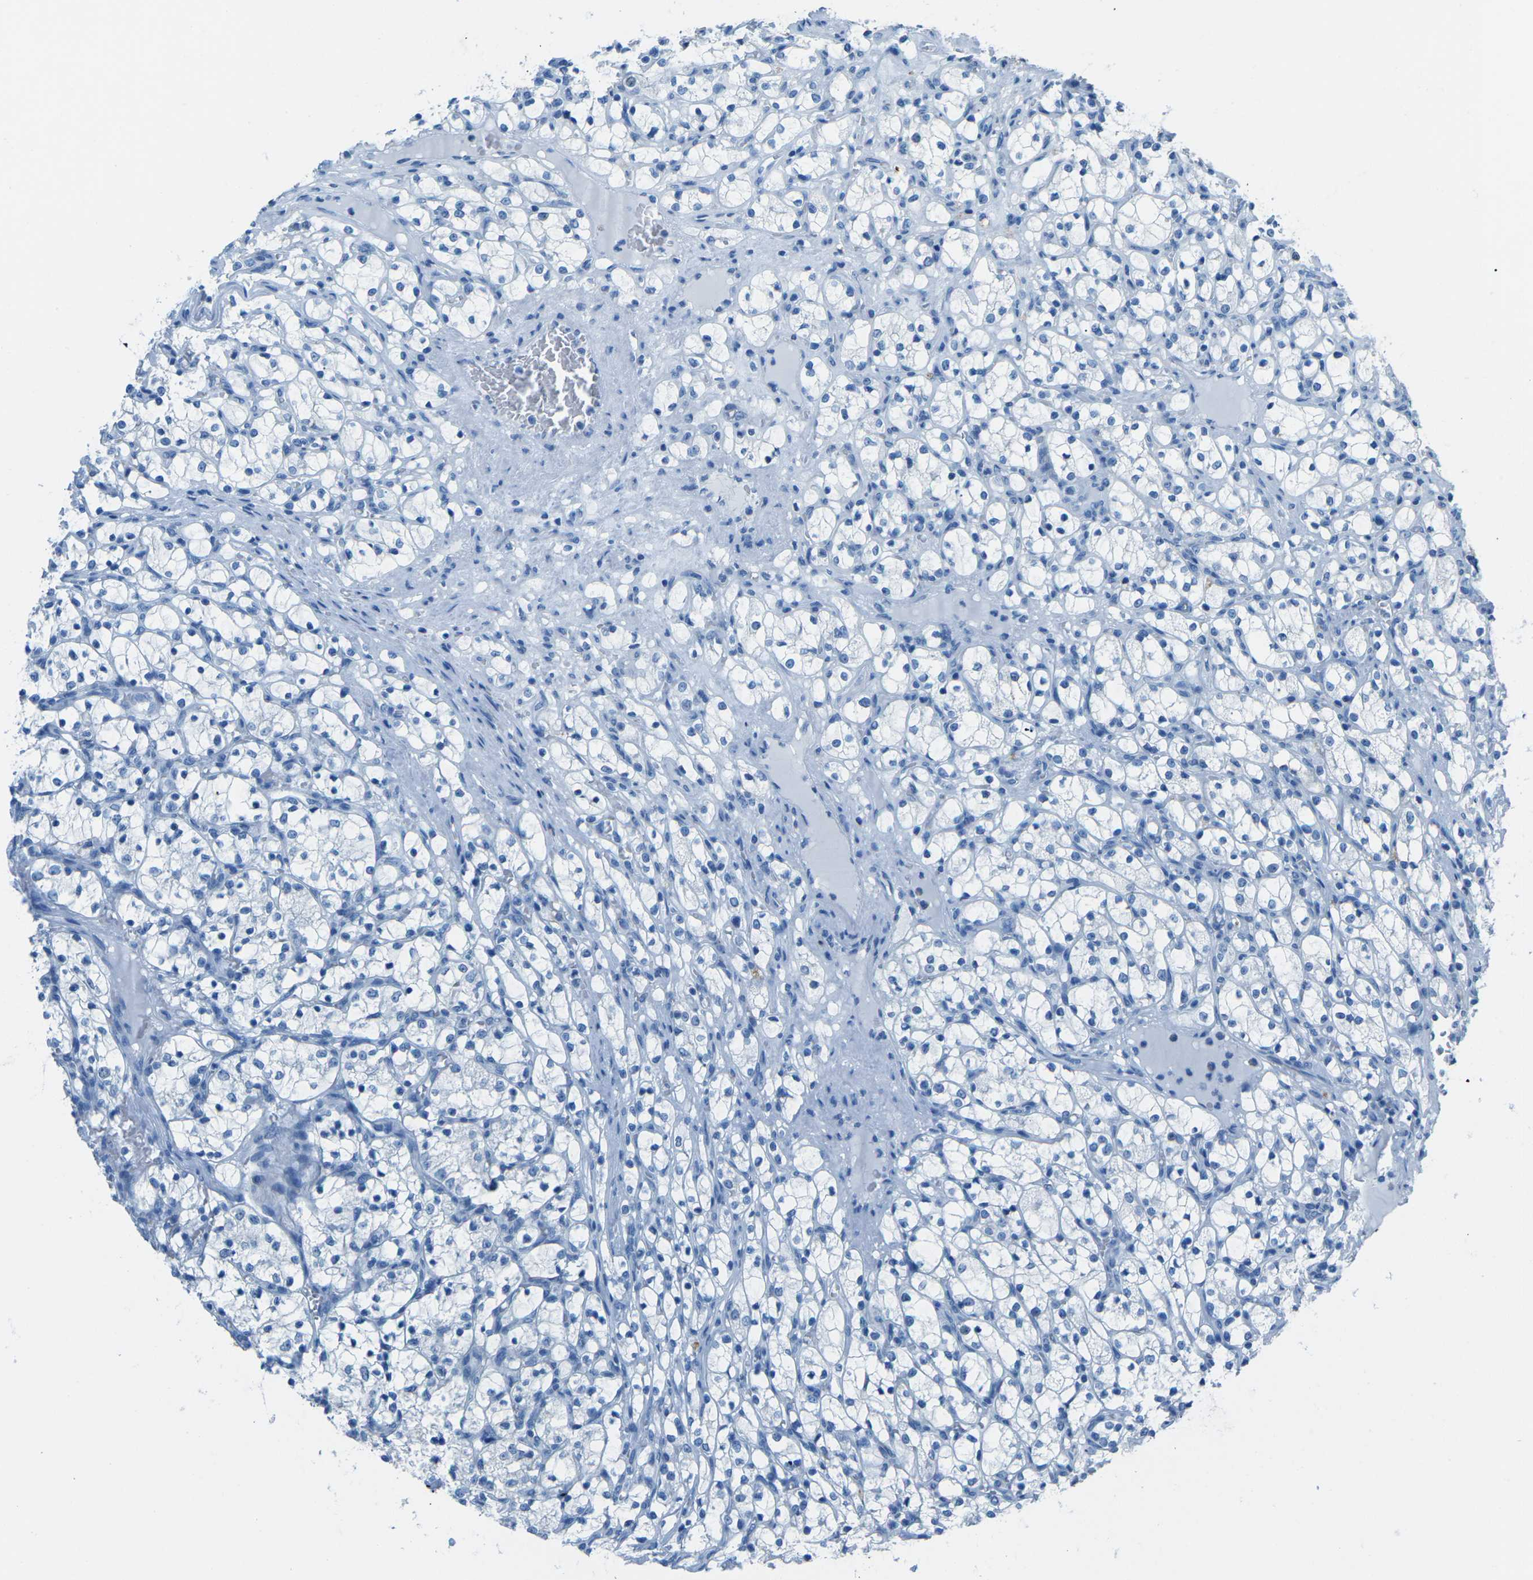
{"staining": {"intensity": "negative", "quantity": "none", "location": "none"}, "tissue": "renal cancer", "cell_type": "Tumor cells", "image_type": "cancer", "snomed": [{"axis": "morphology", "description": "Adenocarcinoma, NOS"}, {"axis": "topography", "description": "Kidney"}], "caption": "IHC histopathology image of human renal cancer stained for a protein (brown), which exhibits no staining in tumor cells.", "gene": "MYH8", "patient": {"sex": "female", "age": 69}}